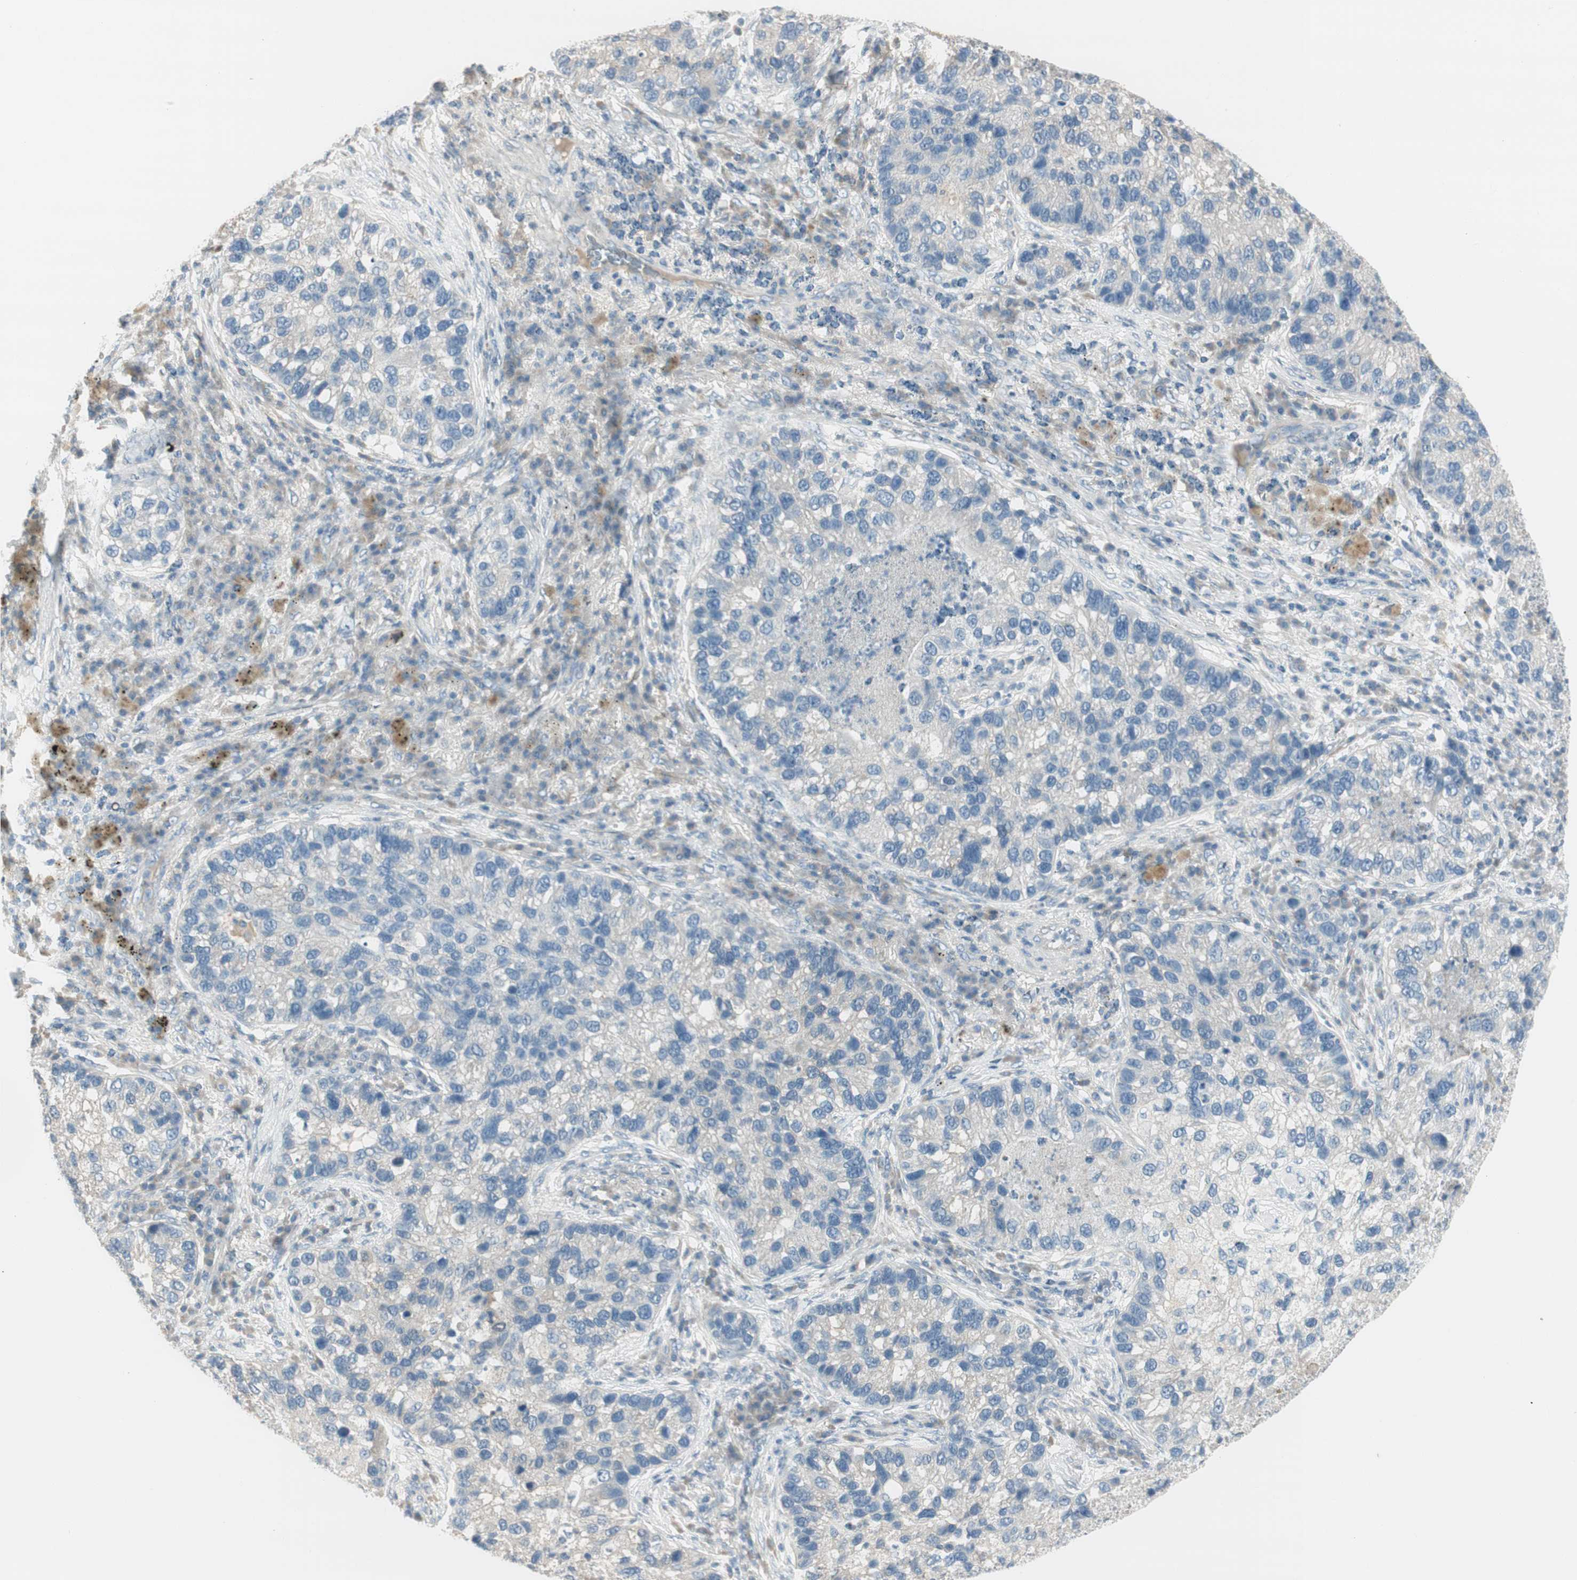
{"staining": {"intensity": "negative", "quantity": "none", "location": "none"}, "tissue": "lung cancer", "cell_type": "Tumor cells", "image_type": "cancer", "snomed": [{"axis": "morphology", "description": "Normal tissue, NOS"}, {"axis": "morphology", "description": "Adenocarcinoma, NOS"}, {"axis": "topography", "description": "Bronchus"}, {"axis": "topography", "description": "Lung"}], "caption": "Lung cancer stained for a protein using immunohistochemistry (IHC) exhibits no staining tumor cells.", "gene": "EVA1A", "patient": {"sex": "male", "age": 54}}